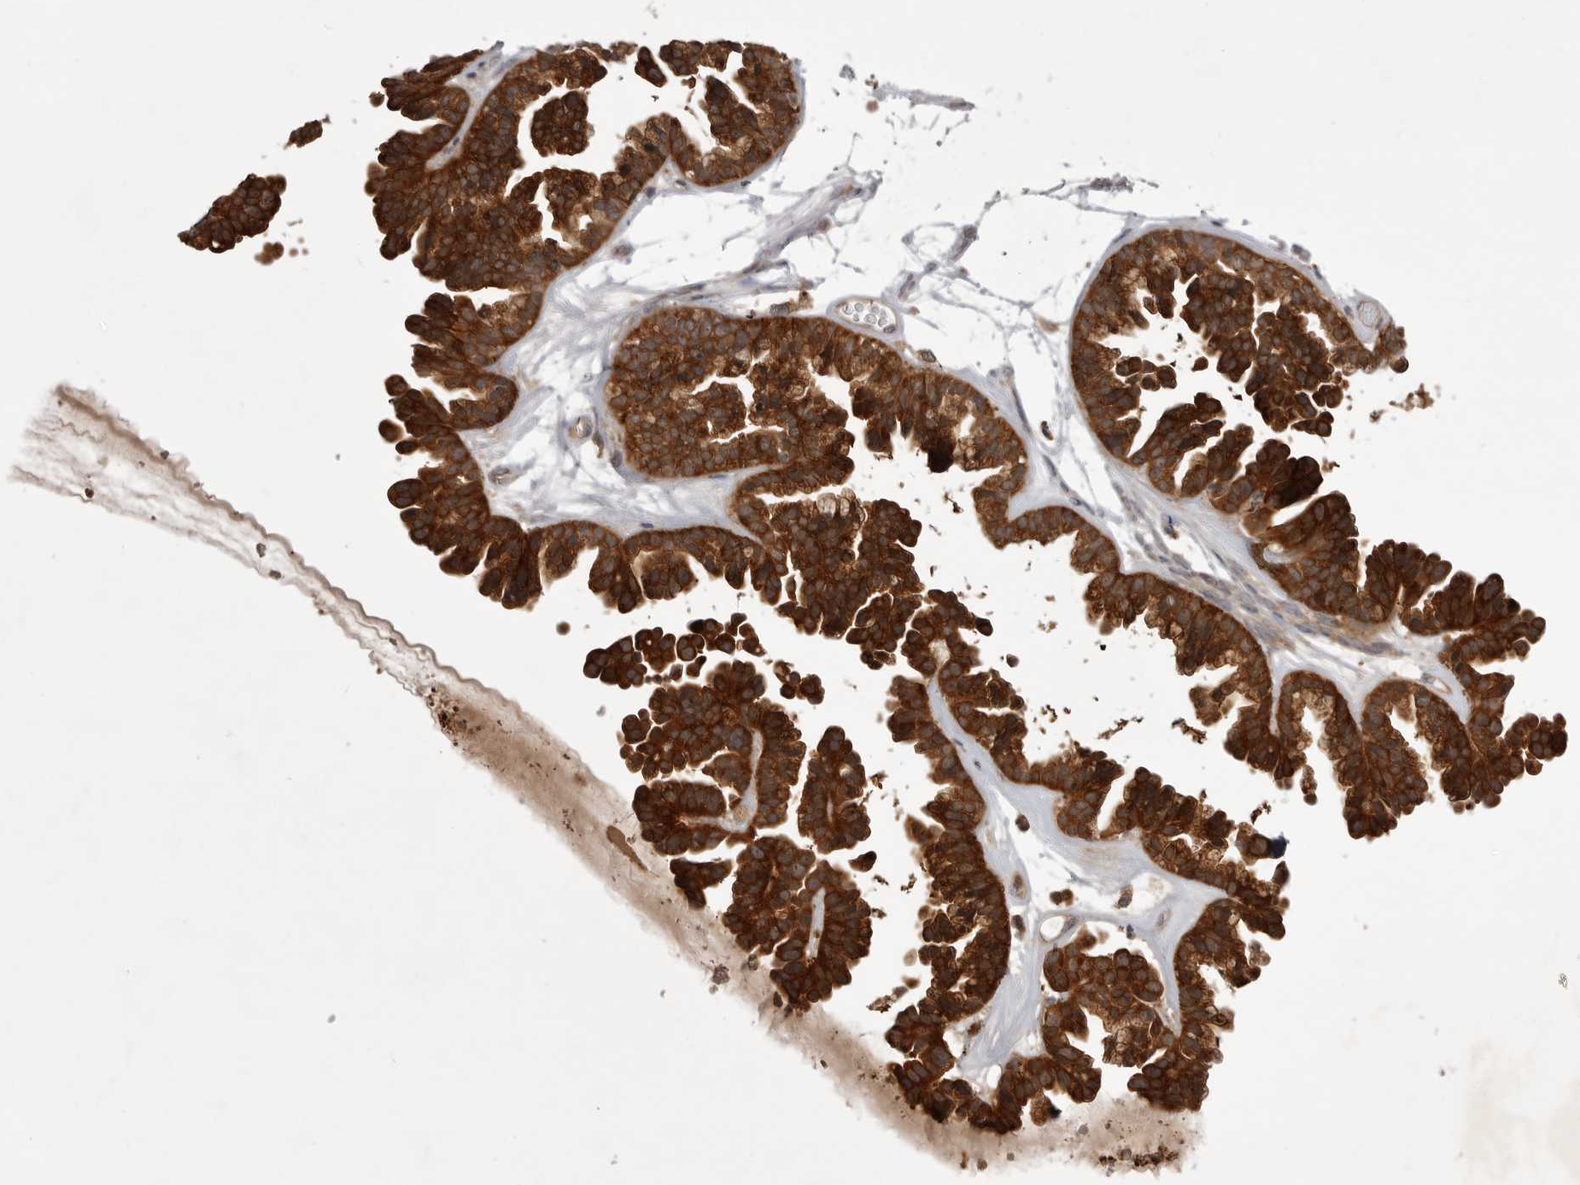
{"staining": {"intensity": "strong", "quantity": ">75%", "location": "cytoplasmic/membranous"}, "tissue": "ovarian cancer", "cell_type": "Tumor cells", "image_type": "cancer", "snomed": [{"axis": "morphology", "description": "Cystadenocarcinoma, serous, NOS"}, {"axis": "topography", "description": "Ovary"}], "caption": "Protein staining exhibits strong cytoplasmic/membranous staining in about >75% of tumor cells in ovarian cancer (serous cystadenocarcinoma).", "gene": "STK24", "patient": {"sex": "female", "age": 56}}